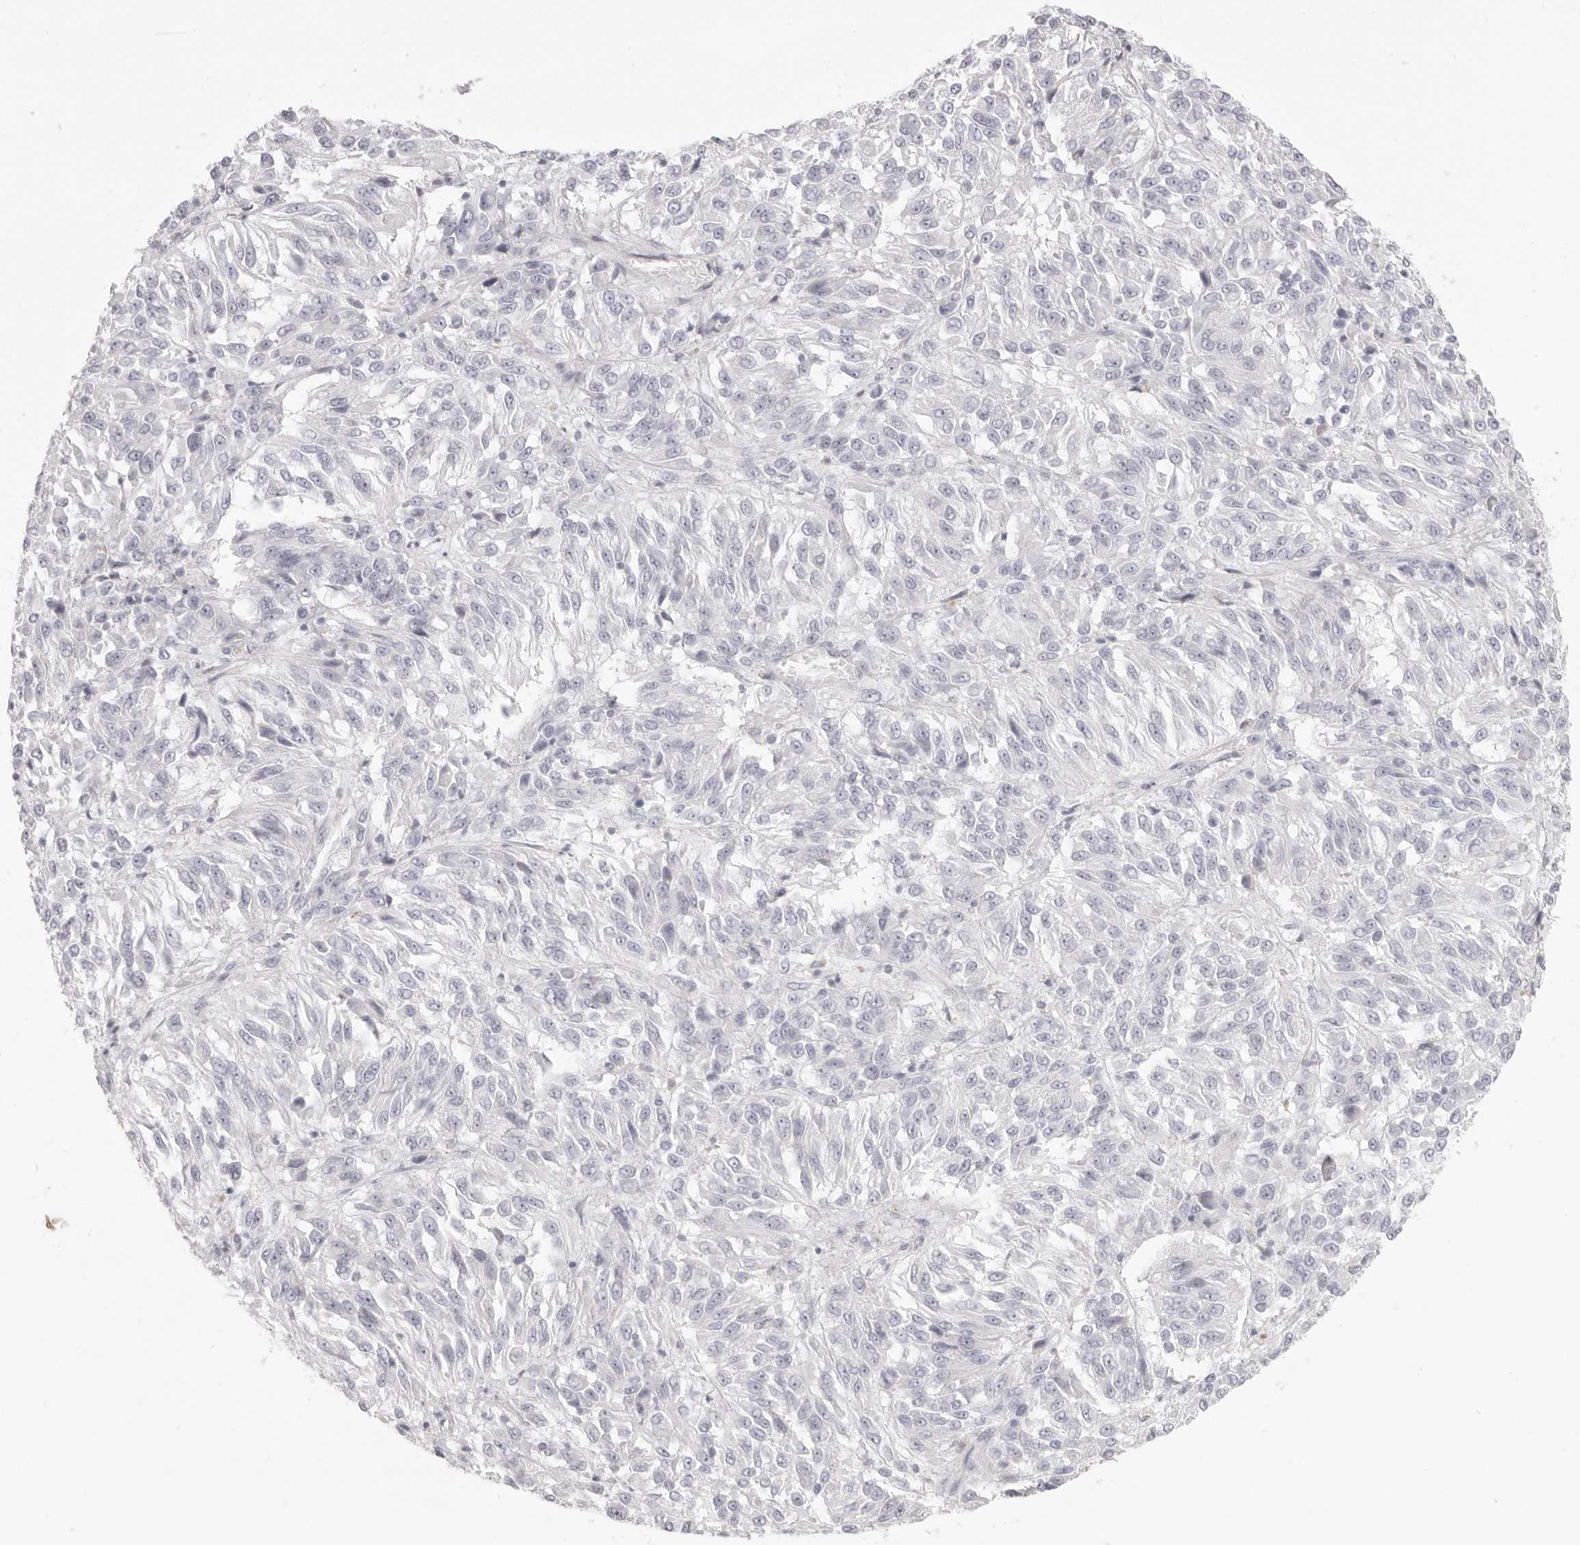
{"staining": {"intensity": "negative", "quantity": "none", "location": "none"}, "tissue": "melanoma", "cell_type": "Tumor cells", "image_type": "cancer", "snomed": [{"axis": "morphology", "description": "Malignant melanoma, Metastatic site"}, {"axis": "topography", "description": "Lung"}], "caption": "Tumor cells show no significant protein positivity in melanoma.", "gene": "RXFP1", "patient": {"sex": "male", "age": 64}}